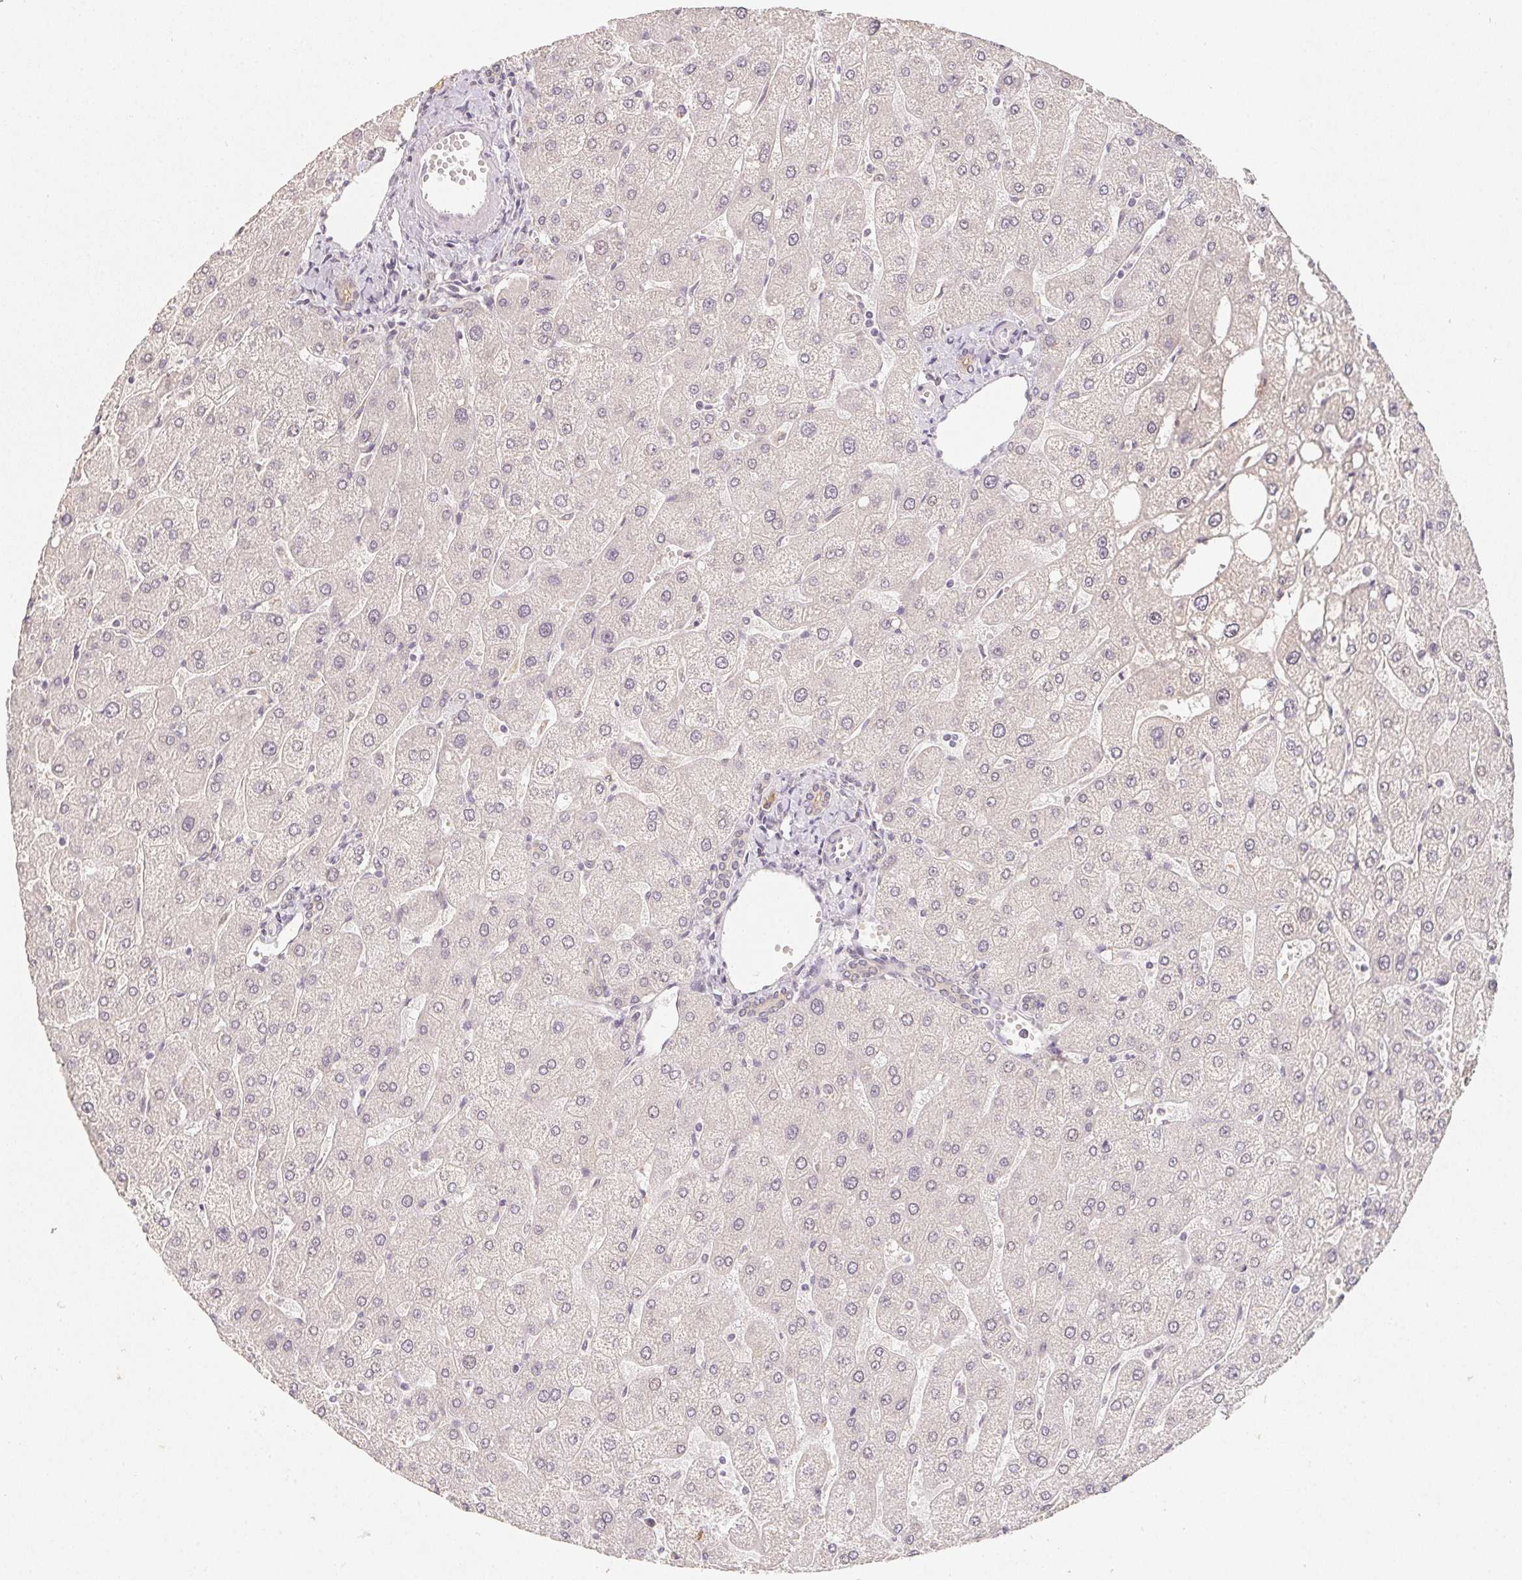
{"staining": {"intensity": "weak", "quantity": "<25%", "location": "cytoplasmic/membranous"}, "tissue": "liver", "cell_type": "Cholangiocytes", "image_type": "normal", "snomed": [{"axis": "morphology", "description": "Normal tissue, NOS"}, {"axis": "topography", "description": "Liver"}], "caption": "The IHC photomicrograph has no significant expression in cholangiocytes of liver. (Immunohistochemistry, brightfield microscopy, high magnification).", "gene": "SOAT1", "patient": {"sex": "male", "age": 67}}